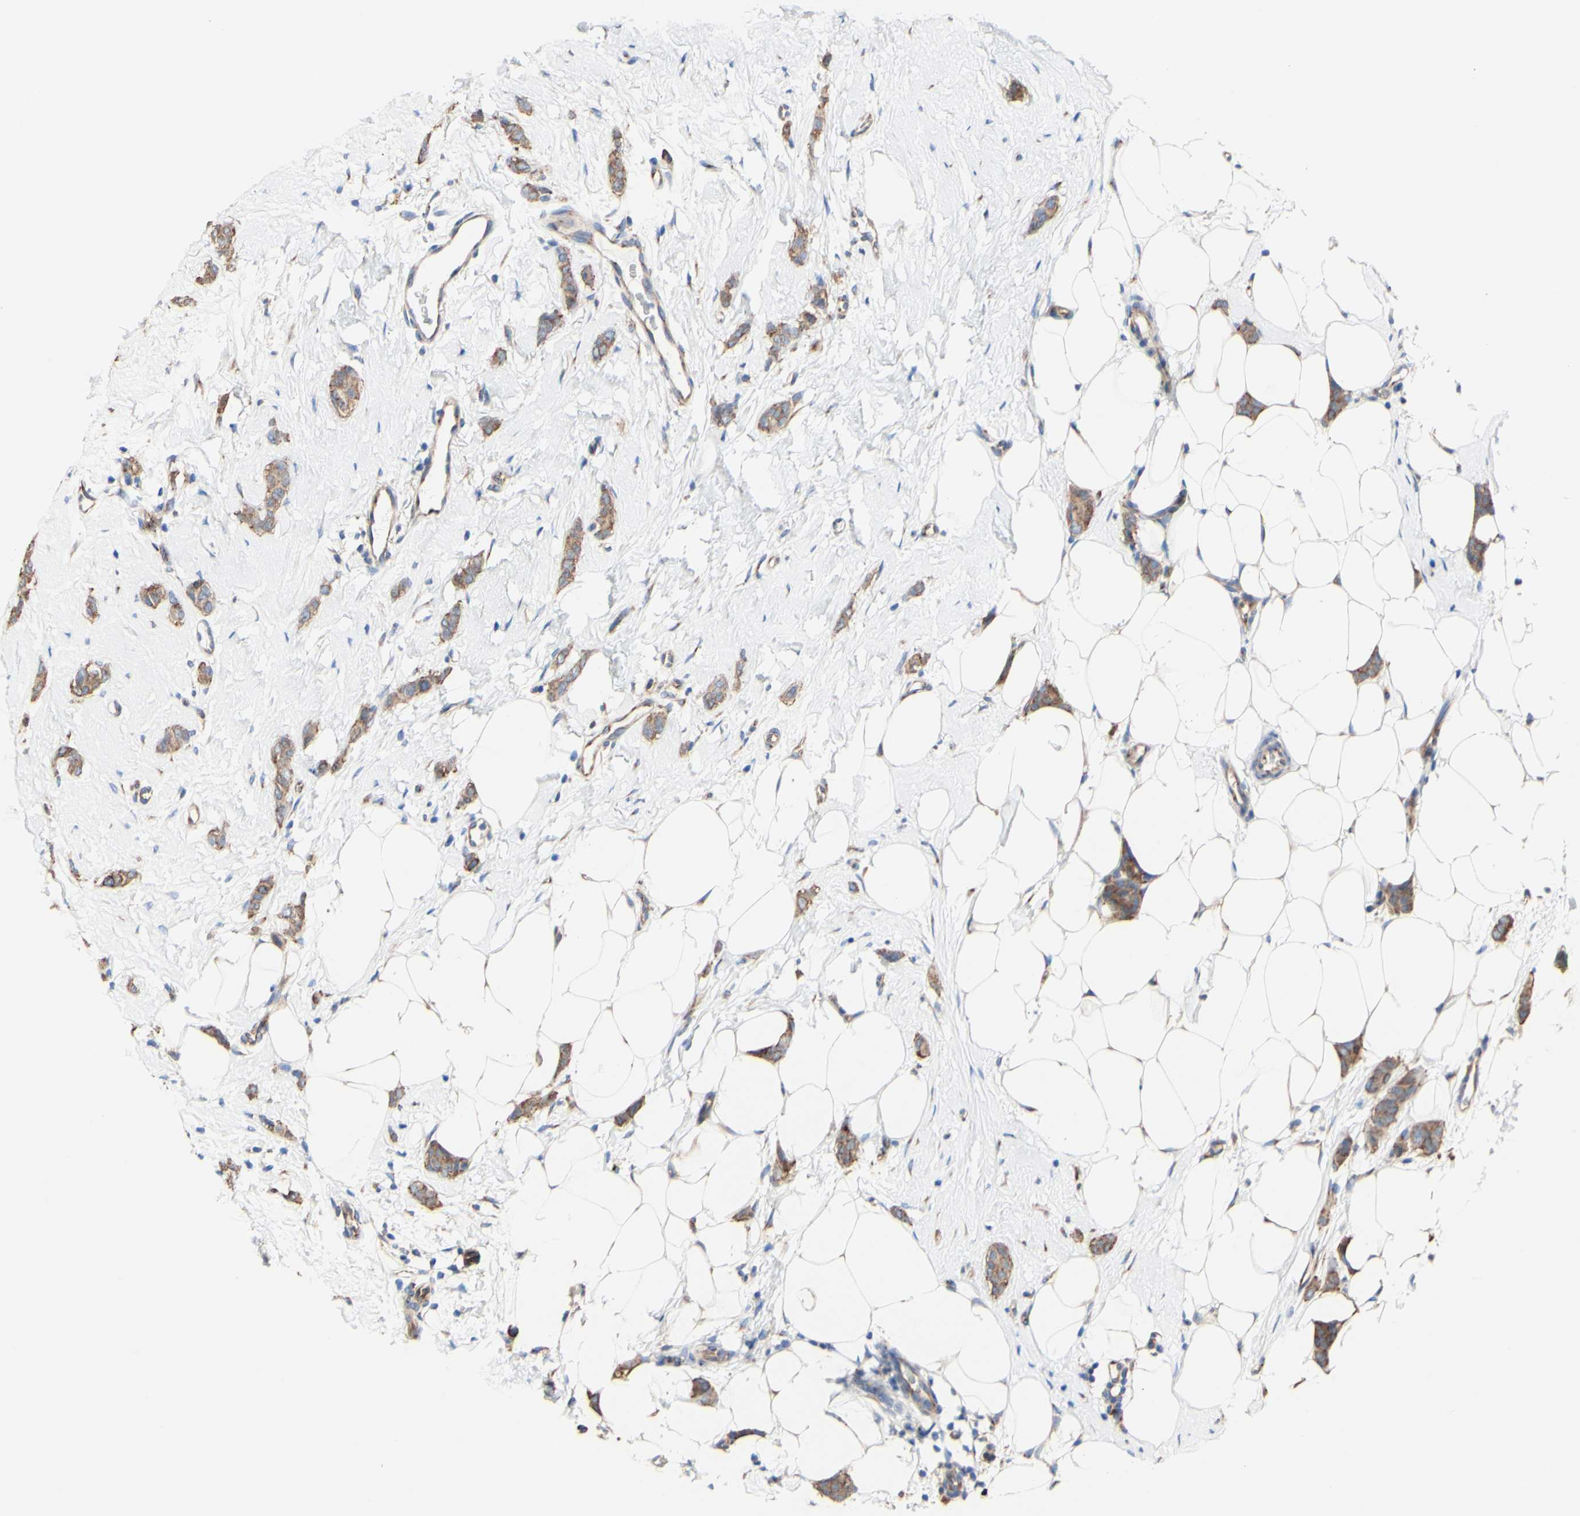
{"staining": {"intensity": "moderate", "quantity": ">75%", "location": "cytoplasmic/membranous"}, "tissue": "breast cancer", "cell_type": "Tumor cells", "image_type": "cancer", "snomed": [{"axis": "morphology", "description": "Lobular carcinoma"}, {"axis": "topography", "description": "Skin"}, {"axis": "topography", "description": "Breast"}], "caption": "Protein staining exhibits moderate cytoplasmic/membranous staining in approximately >75% of tumor cells in breast cancer (lobular carcinoma).", "gene": "LRIG3", "patient": {"sex": "female", "age": 46}}